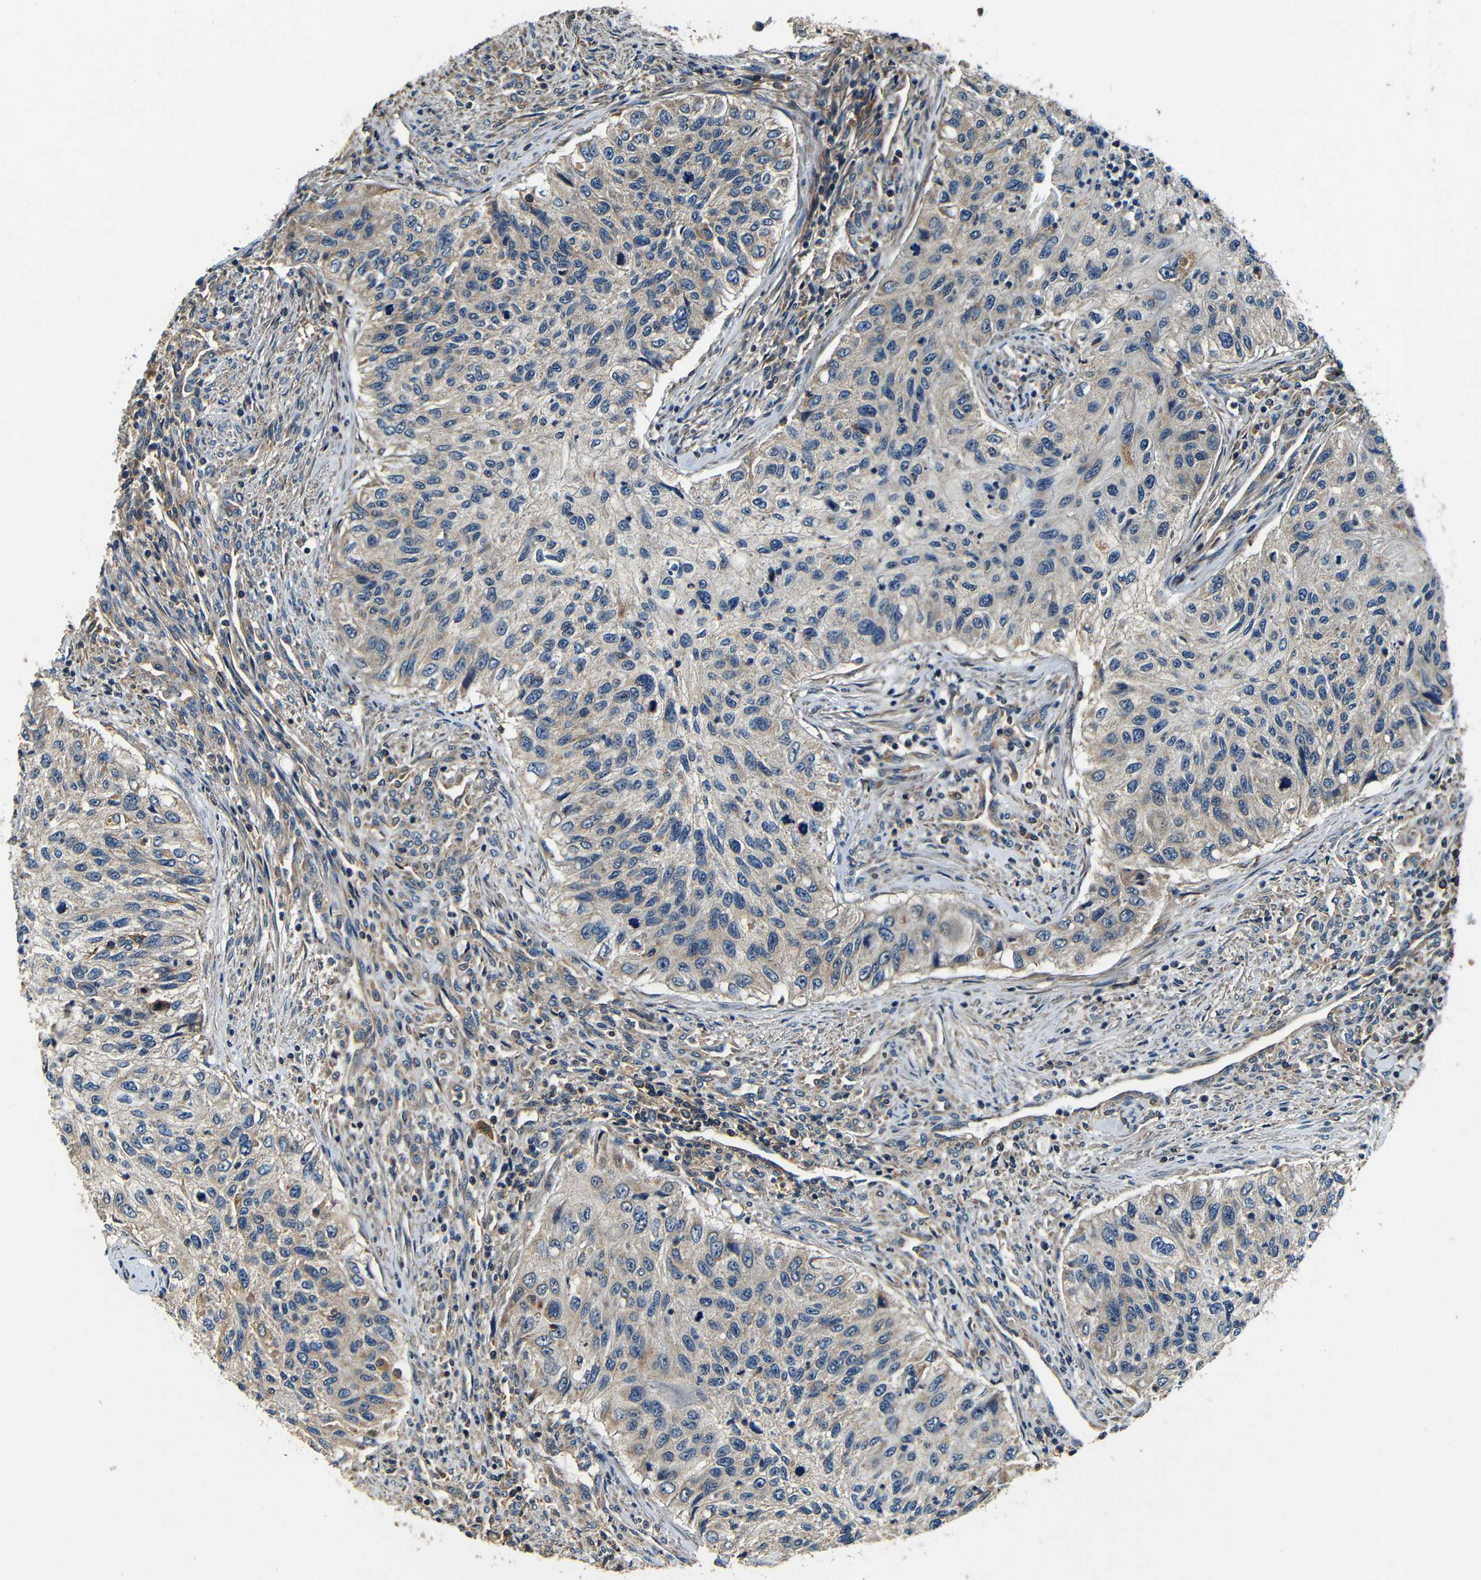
{"staining": {"intensity": "negative", "quantity": "none", "location": "none"}, "tissue": "urothelial cancer", "cell_type": "Tumor cells", "image_type": "cancer", "snomed": [{"axis": "morphology", "description": "Urothelial carcinoma, High grade"}, {"axis": "topography", "description": "Urinary bladder"}], "caption": "Immunohistochemistry of urothelial cancer demonstrates no staining in tumor cells. The staining was performed using DAB to visualize the protein expression in brown, while the nuclei were stained in blue with hematoxylin (Magnification: 20x).", "gene": "MTX1", "patient": {"sex": "female", "age": 60}}